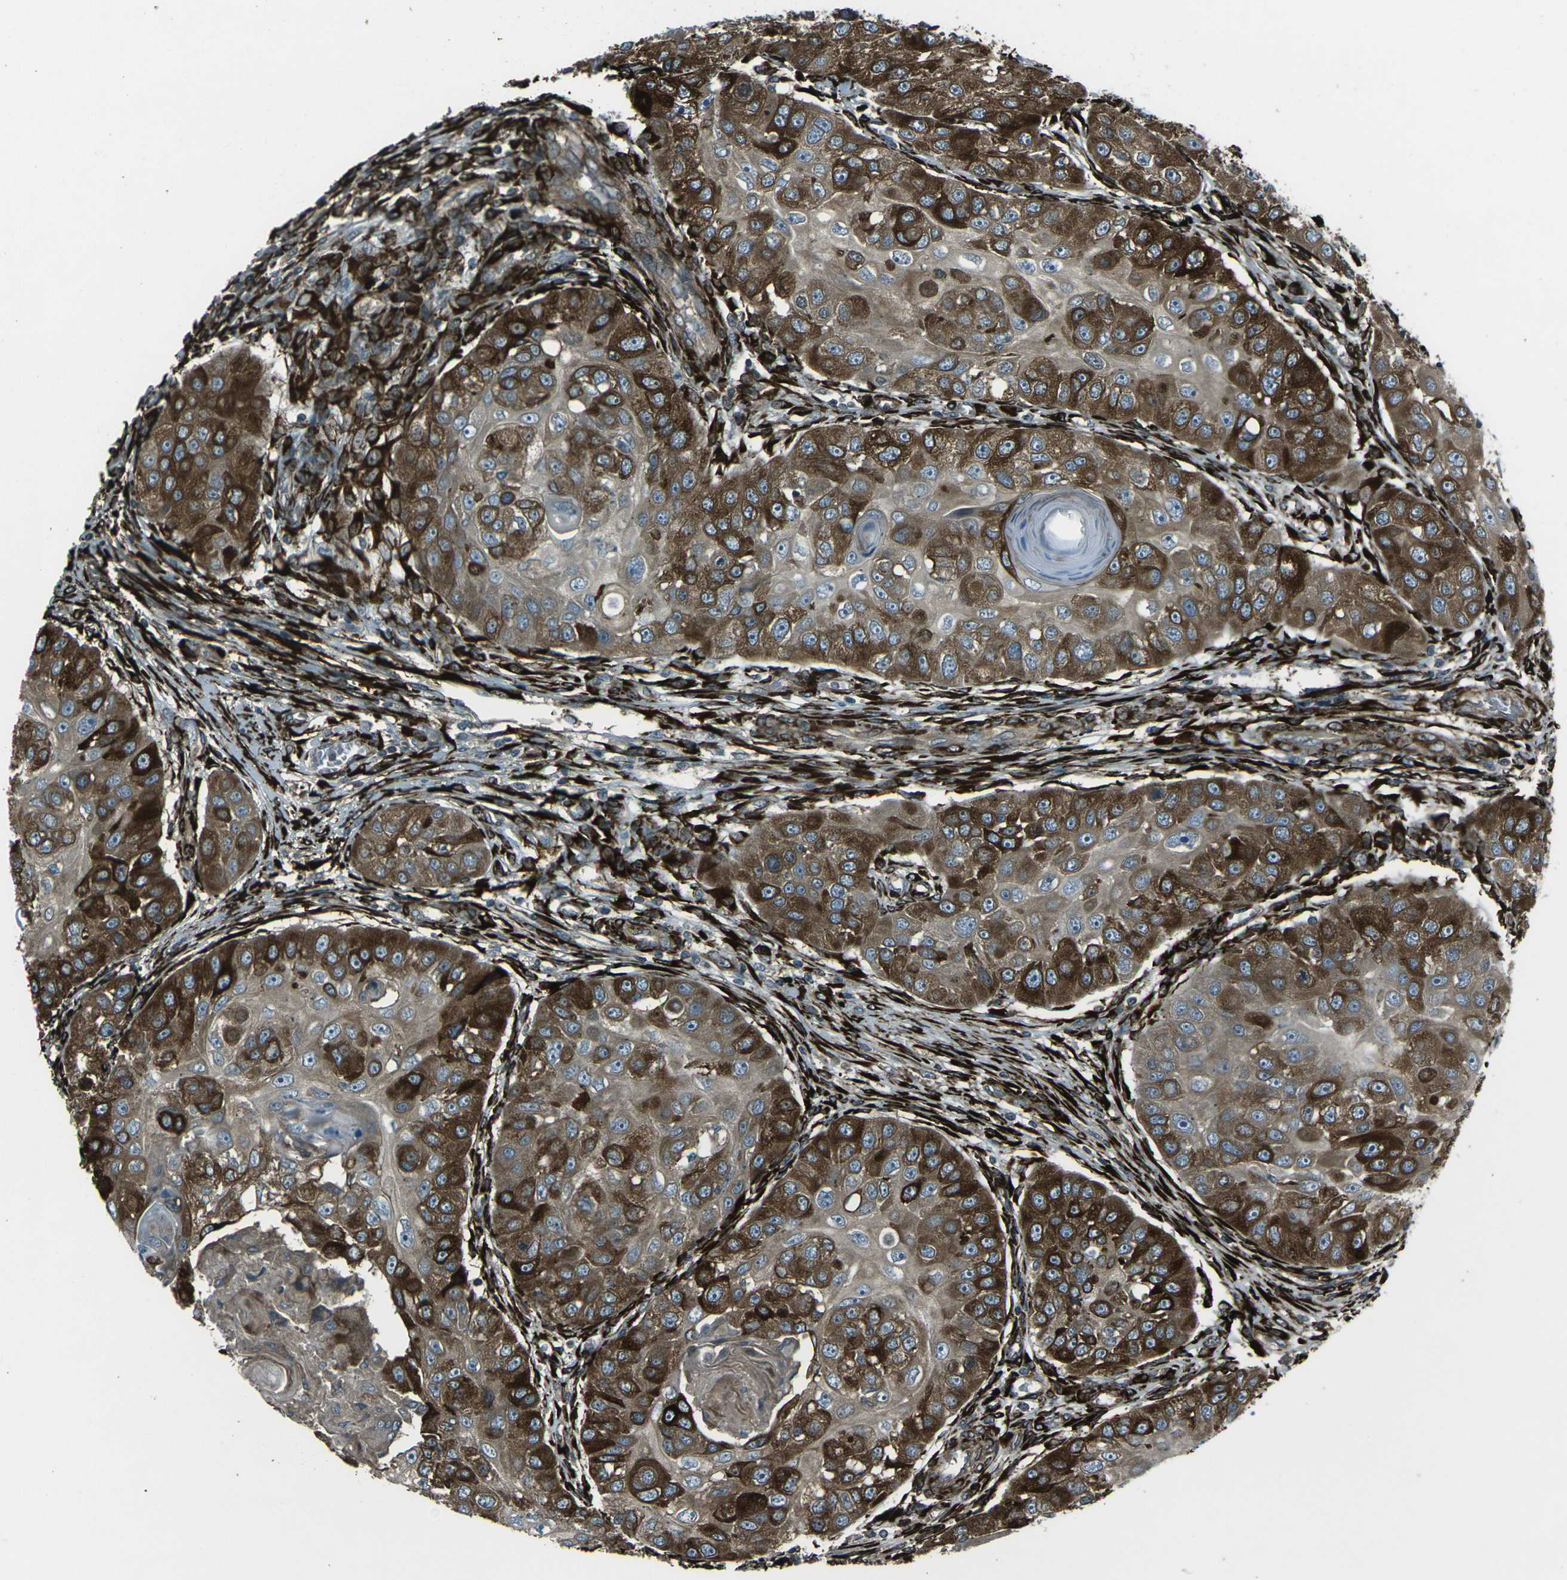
{"staining": {"intensity": "strong", "quantity": "25%-75%", "location": "cytoplasmic/membranous"}, "tissue": "head and neck cancer", "cell_type": "Tumor cells", "image_type": "cancer", "snomed": [{"axis": "morphology", "description": "Normal tissue, NOS"}, {"axis": "morphology", "description": "Squamous cell carcinoma, NOS"}, {"axis": "topography", "description": "Skeletal muscle"}, {"axis": "topography", "description": "Head-Neck"}], "caption": "This is a micrograph of immunohistochemistry staining of head and neck cancer (squamous cell carcinoma), which shows strong staining in the cytoplasmic/membranous of tumor cells.", "gene": "LSMEM1", "patient": {"sex": "male", "age": 51}}